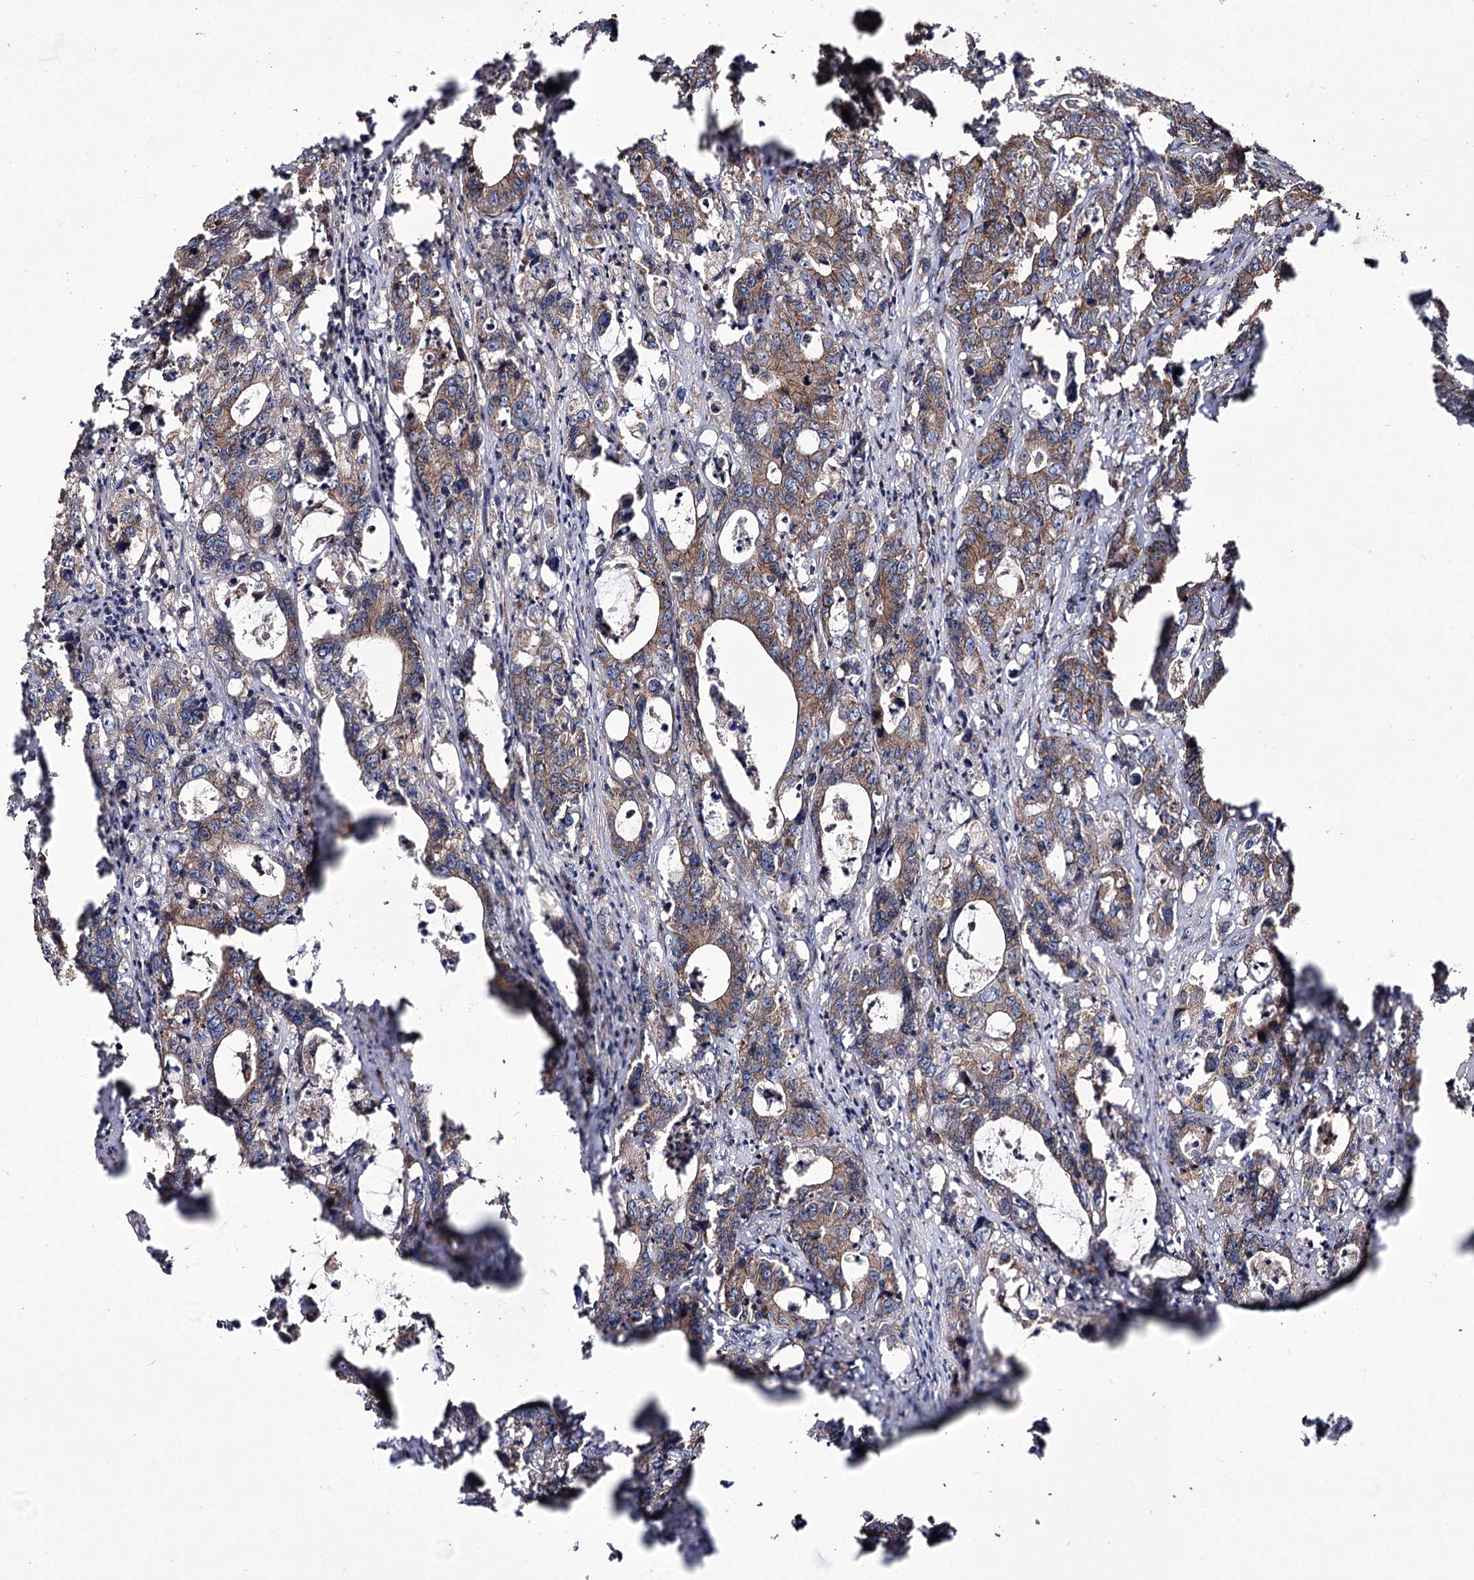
{"staining": {"intensity": "moderate", "quantity": "25%-75%", "location": "cytoplasmic/membranous"}, "tissue": "colorectal cancer", "cell_type": "Tumor cells", "image_type": "cancer", "snomed": [{"axis": "morphology", "description": "Adenocarcinoma, NOS"}, {"axis": "topography", "description": "Colon"}], "caption": "A brown stain shows moderate cytoplasmic/membranous positivity of a protein in human colorectal adenocarcinoma tumor cells. (DAB IHC with brightfield microscopy, high magnification).", "gene": "DHX29", "patient": {"sex": "female", "age": 75}}